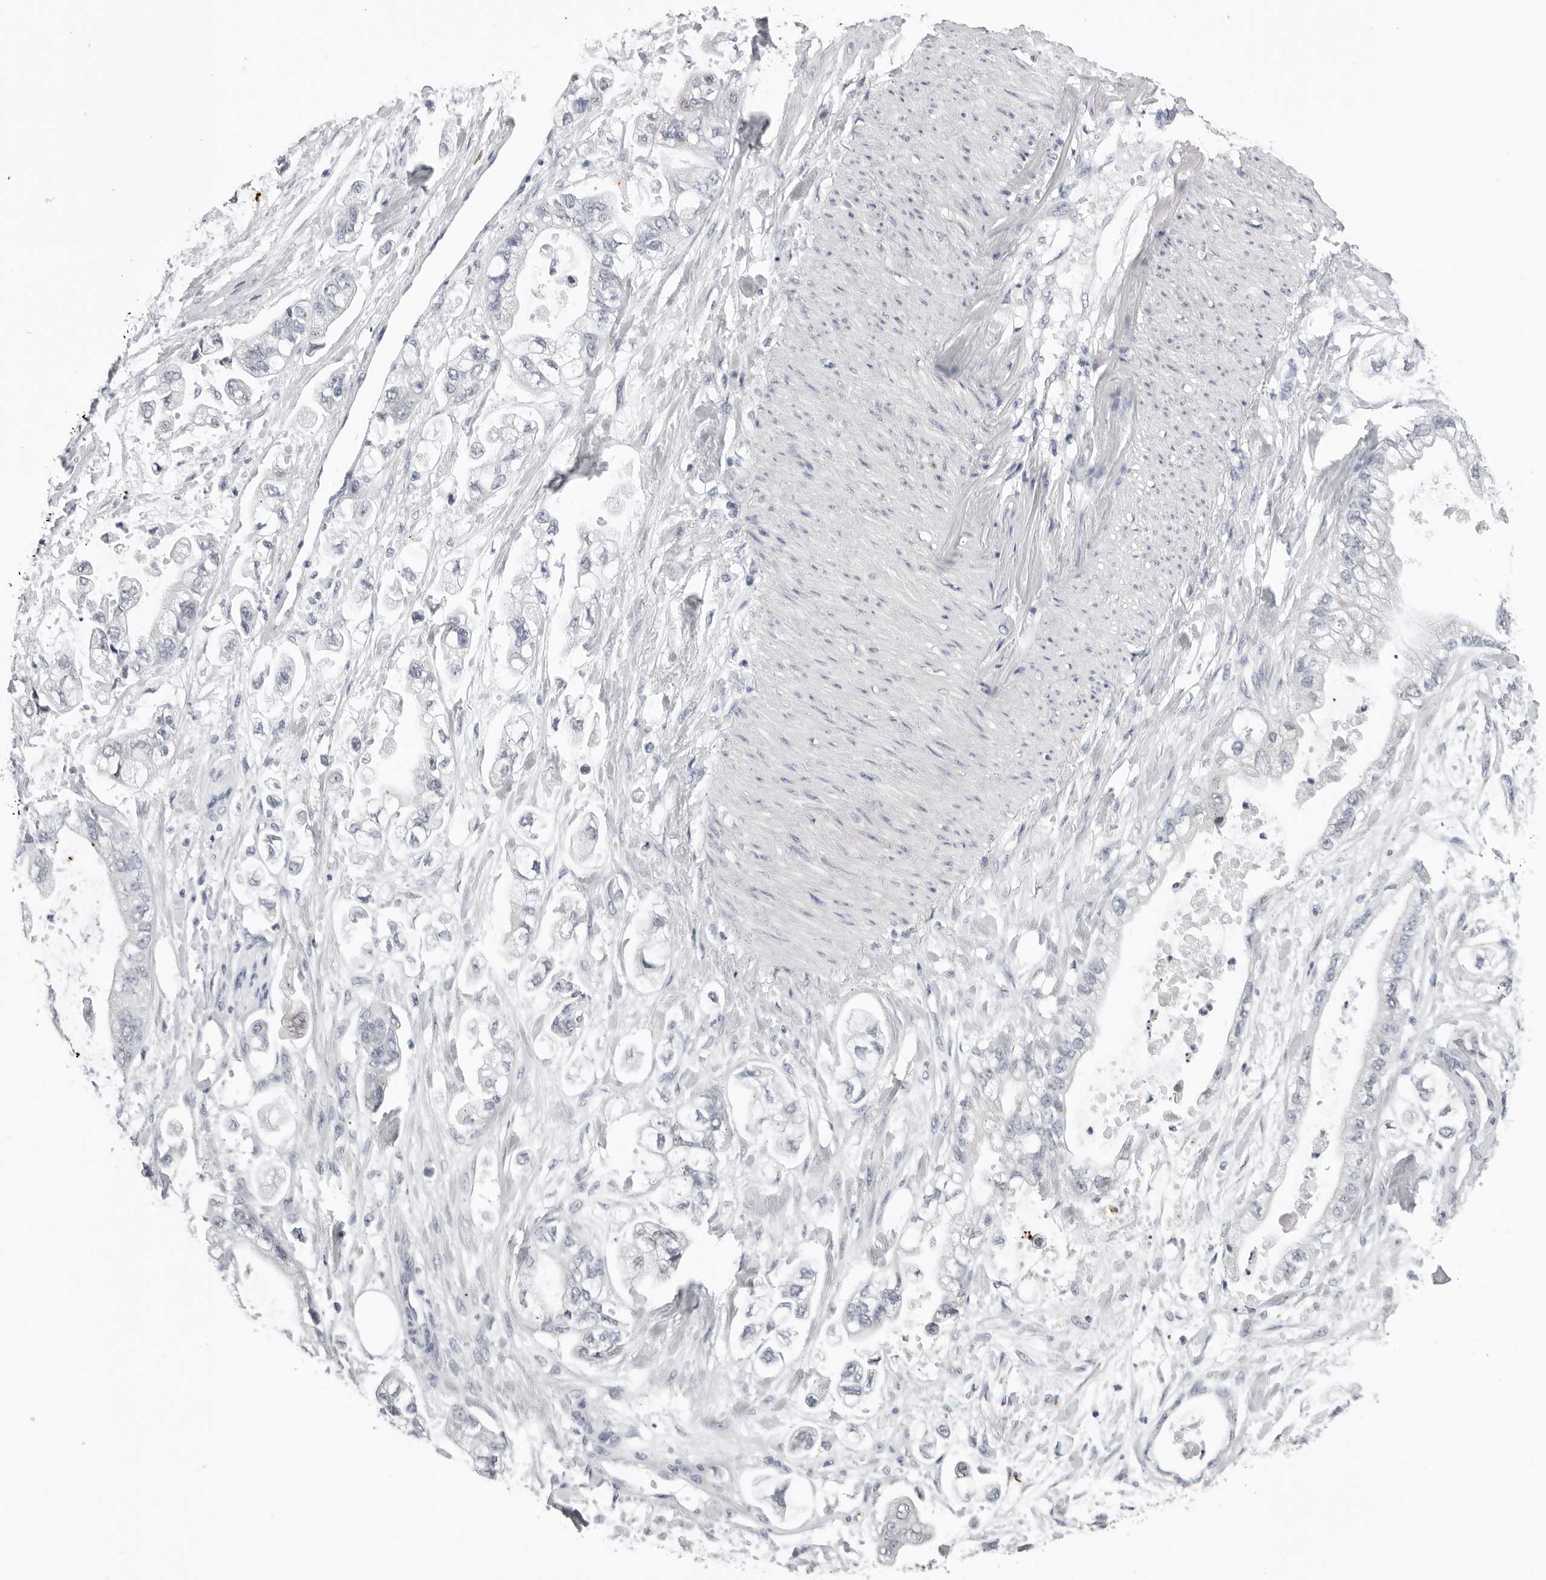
{"staining": {"intensity": "negative", "quantity": "none", "location": "none"}, "tissue": "stomach cancer", "cell_type": "Tumor cells", "image_type": "cancer", "snomed": [{"axis": "morphology", "description": "Normal tissue, NOS"}, {"axis": "morphology", "description": "Adenocarcinoma, NOS"}, {"axis": "topography", "description": "Stomach"}], "caption": "High power microscopy micrograph of an IHC image of stomach cancer (adenocarcinoma), revealing no significant expression in tumor cells.", "gene": "ZNF502", "patient": {"sex": "male", "age": 62}}